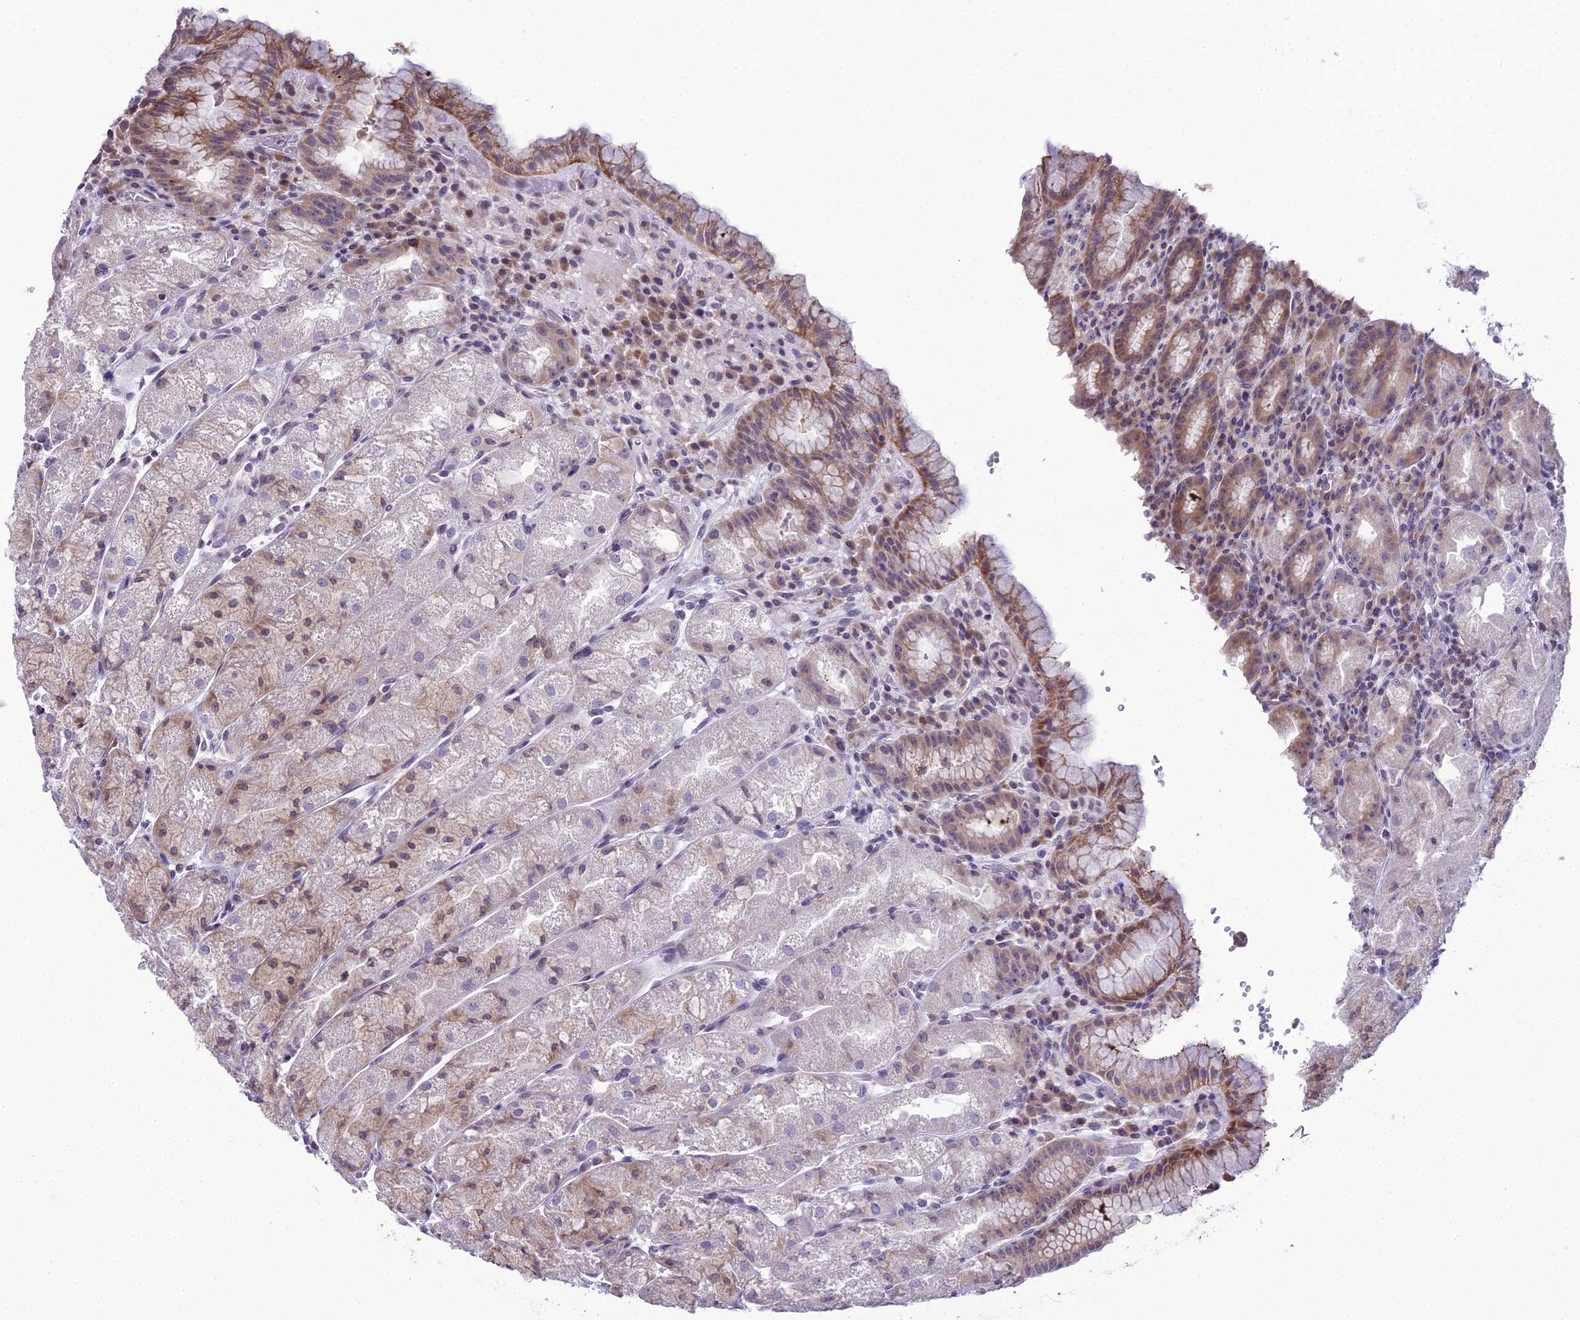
{"staining": {"intensity": "moderate", "quantity": "25%-75%", "location": "cytoplasmic/membranous,nuclear"}, "tissue": "stomach", "cell_type": "Glandular cells", "image_type": "normal", "snomed": [{"axis": "morphology", "description": "Normal tissue, NOS"}, {"axis": "topography", "description": "Stomach, upper"}], "caption": "Immunohistochemical staining of normal stomach exhibits medium levels of moderate cytoplasmic/membranous,nuclear expression in about 25%-75% of glandular cells.", "gene": "RPS26", "patient": {"sex": "male", "age": 52}}